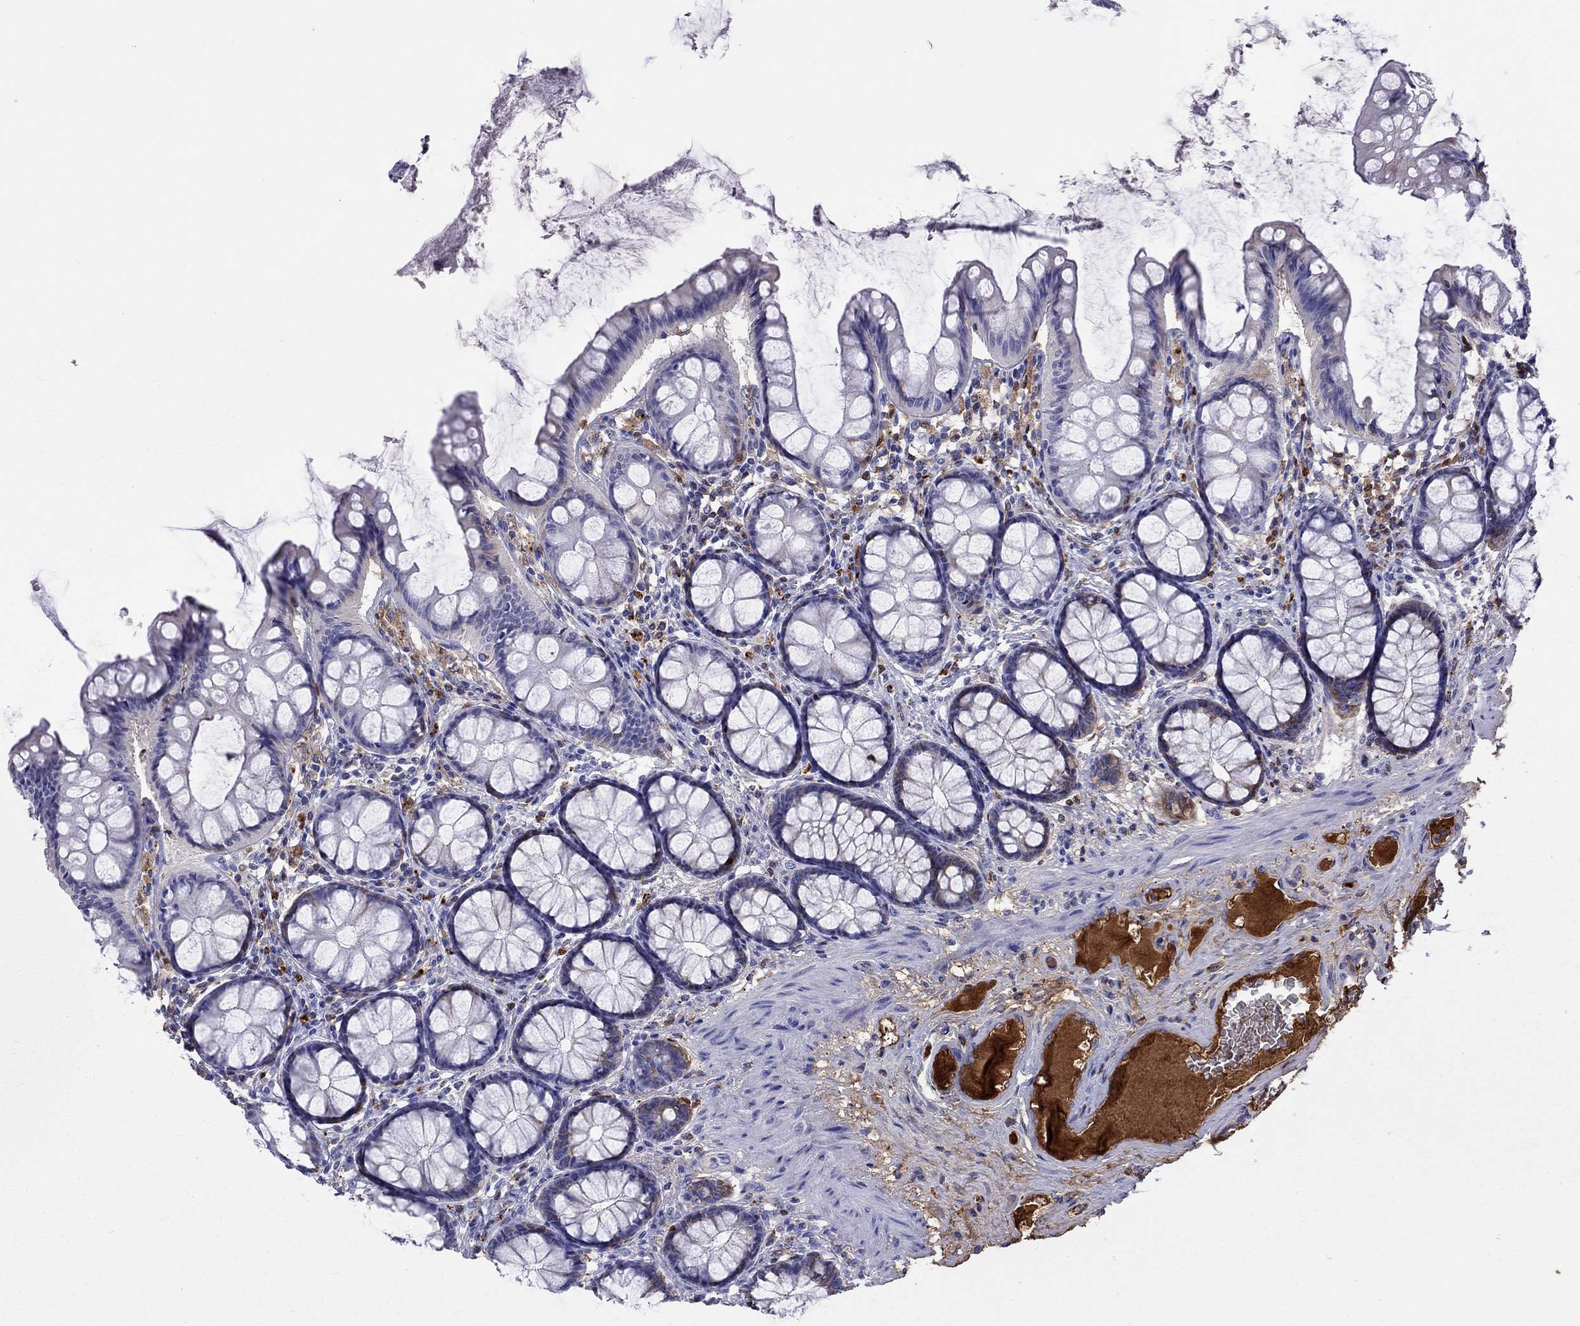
{"staining": {"intensity": "negative", "quantity": "none", "location": "none"}, "tissue": "colon", "cell_type": "Endothelial cells", "image_type": "normal", "snomed": [{"axis": "morphology", "description": "Normal tissue, NOS"}, {"axis": "topography", "description": "Colon"}], "caption": "Colon was stained to show a protein in brown. There is no significant expression in endothelial cells. (DAB immunohistochemistry (IHC) with hematoxylin counter stain).", "gene": "SERPINA3", "patient": {"sex": "female", "age": 65}}